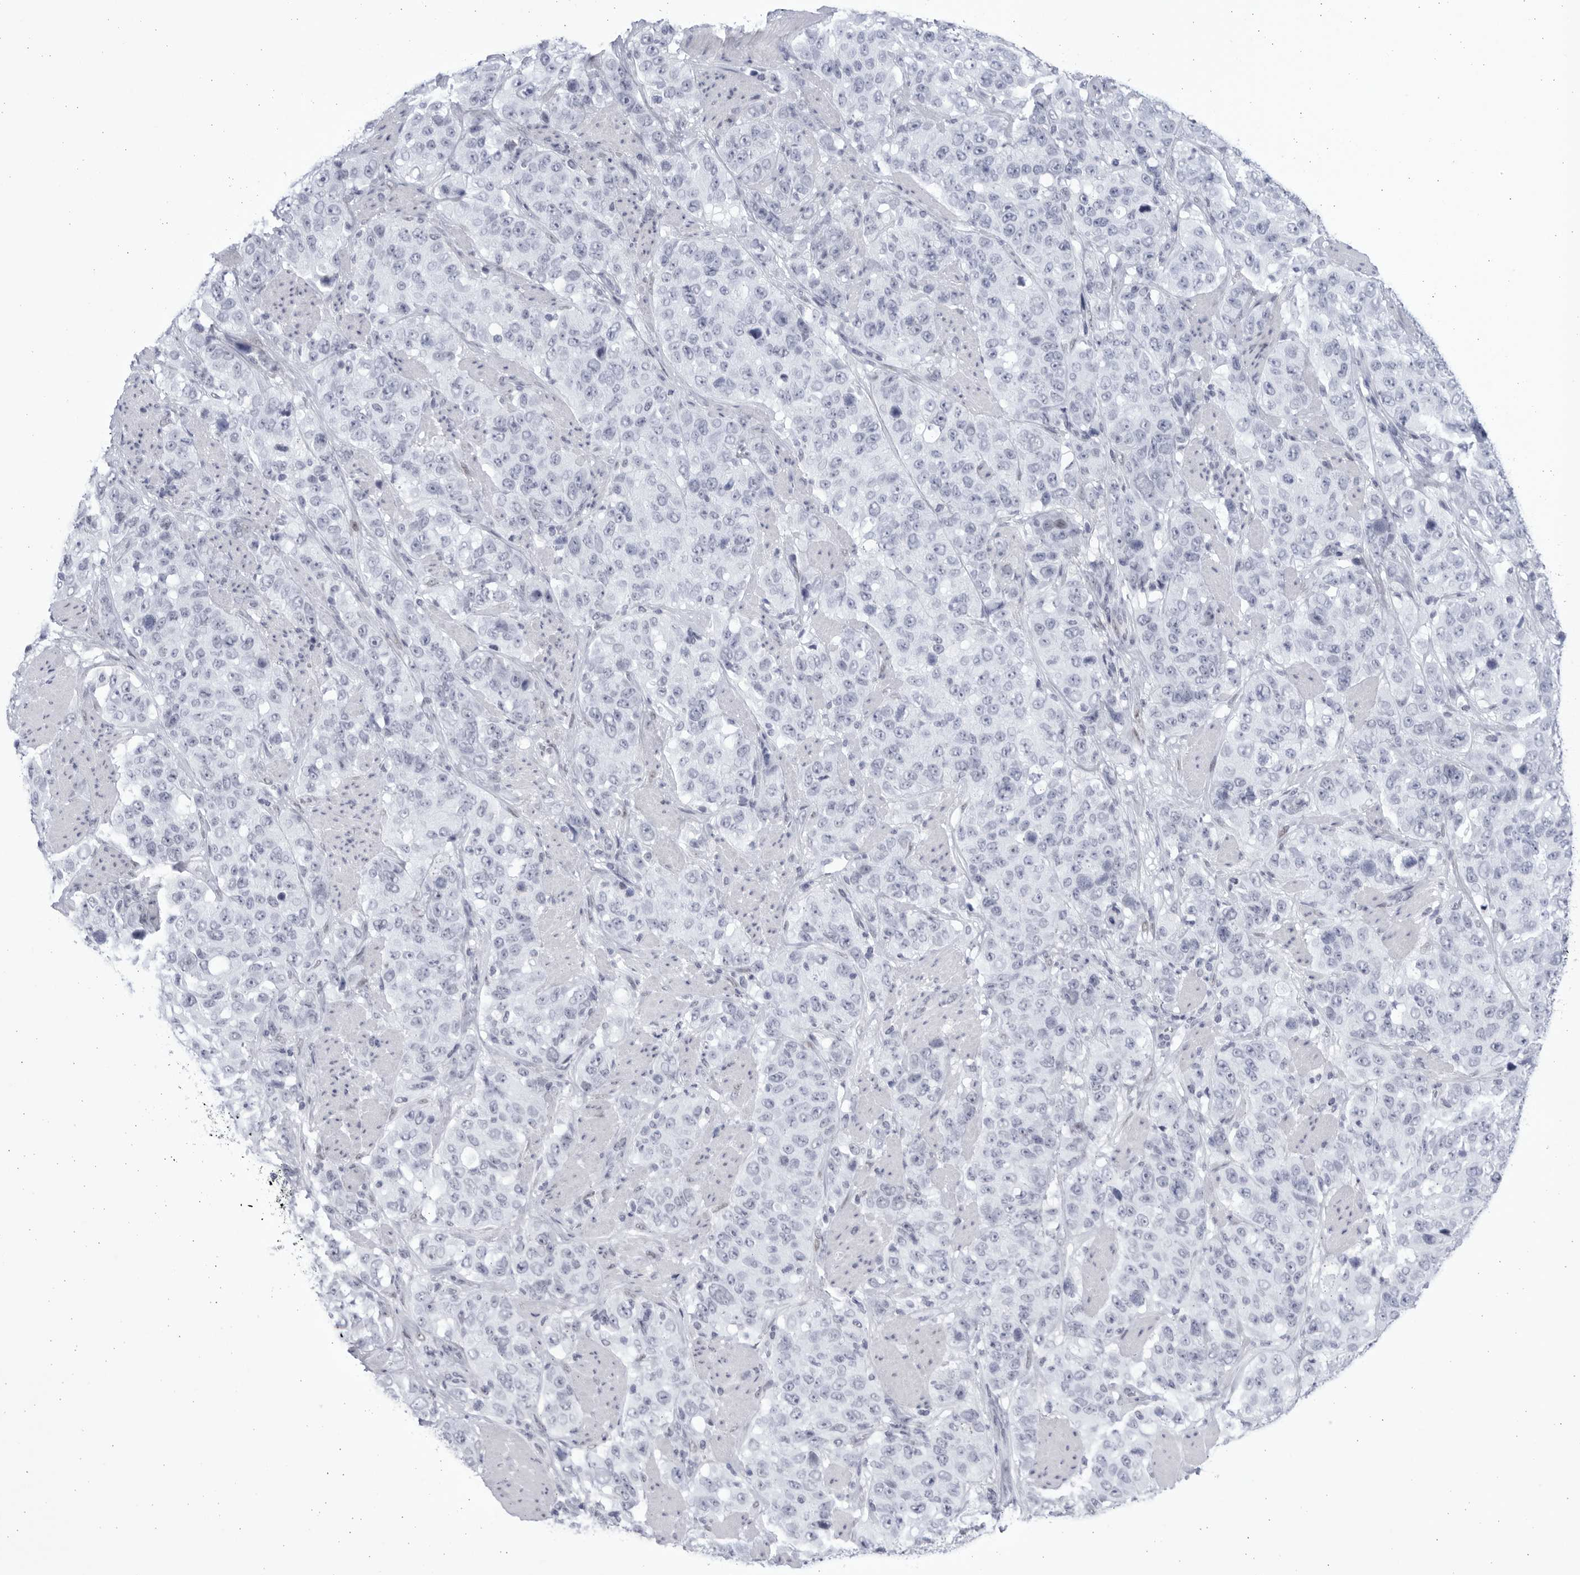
{"staining": {"intensity": "negative", "quantity": "none", "location": "none"}, "tissue": "stomach cancer", "cell_type": "Tumor cells", "image_type": "cancer", "snomed": [{"axis": "morphology", "description": "Adenocarcinoma, NOS"}, {"axis": "topography", "description": "Stomach"}], "caption": "This is a image of IHC staining of stomach cancer, which shows no staining in tumor cells. (Stains: DAB immunohistochemistry with hematoxylin counter stain, Microscopy: brightfield microscopy at high magnification).", "gene": "CCDC181", "patient": {"sex": "male", "age": 48}}